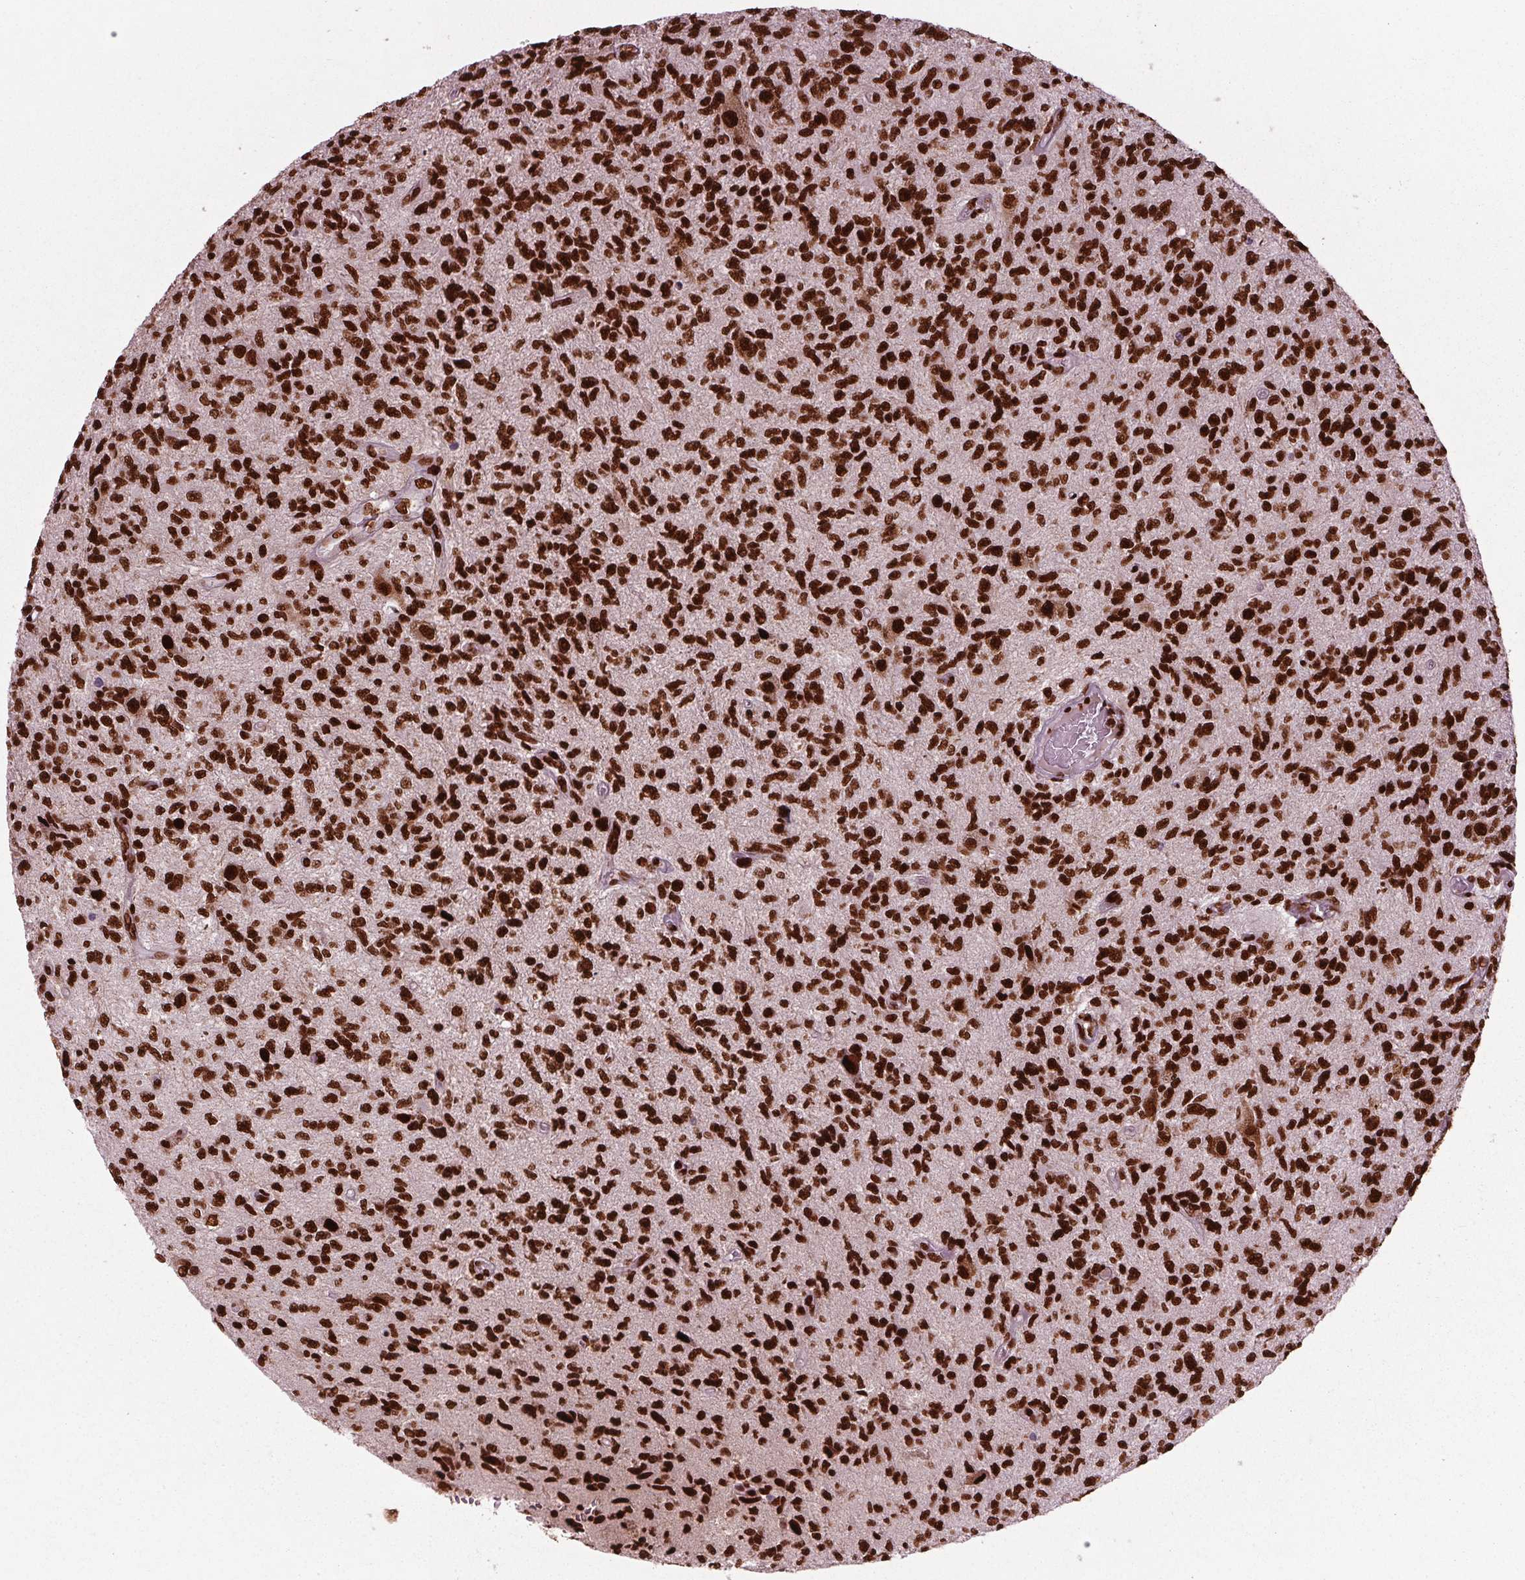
{"staining": {"intensity": "strong", "quantity": ">75%", "location": "nuclear"}, "tissue": "glioma", "cell_type": "Tumor cells", "image_type": "cancer", "snomed": [{"axis": "morphology", "description": "Glioma, malignant, High grade"}, {"axis": "topography", "description": "Brain"}], "caption": "This image reveals immunohistochemistry staining of high-grade glioma (malignant), with high strong nuclear expression in about >75% of tumor cells.", "gene": "BRD4", "patient": {"sex": "male", "age": 56}}